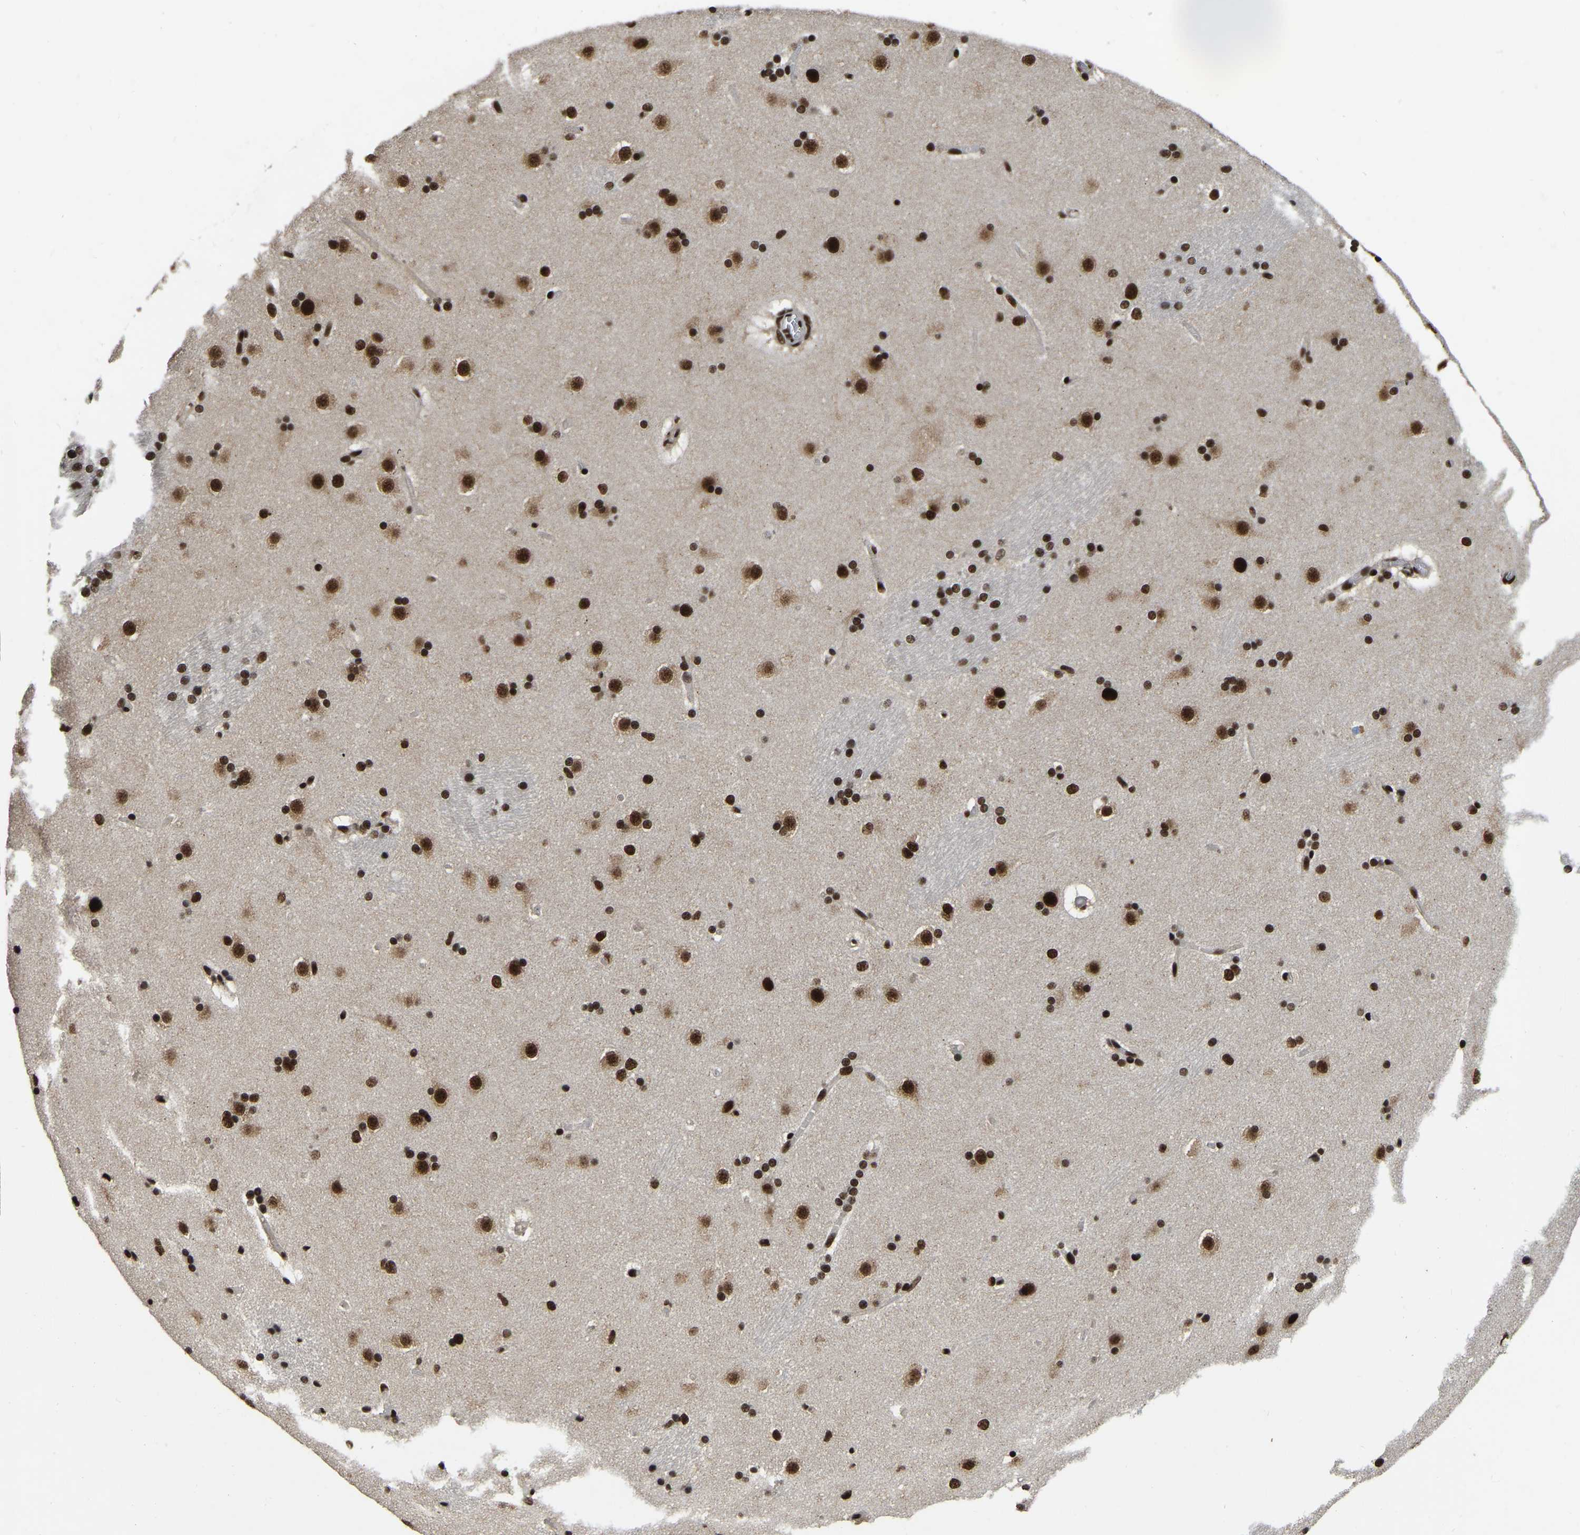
{"staining": {"intensity": "strong", "quantity": ">75%", "location": "nuclear"}, "tissue": "caudate", "cell_type": "Glial cells", "image_type": "normal", "snomed": [{"axis": "morphology", "description": "Normal tissue, NOS"}, {"axis": "topography", "description": "Lateral ventricle wall"}], "caption": "The photomicrograph shows staining of normal caudate, revealing strong nuclear protein expression (brown color) within glial cells.", "gene": "TBL1XR1", "patient": {"sex": "female", "age": 19}}